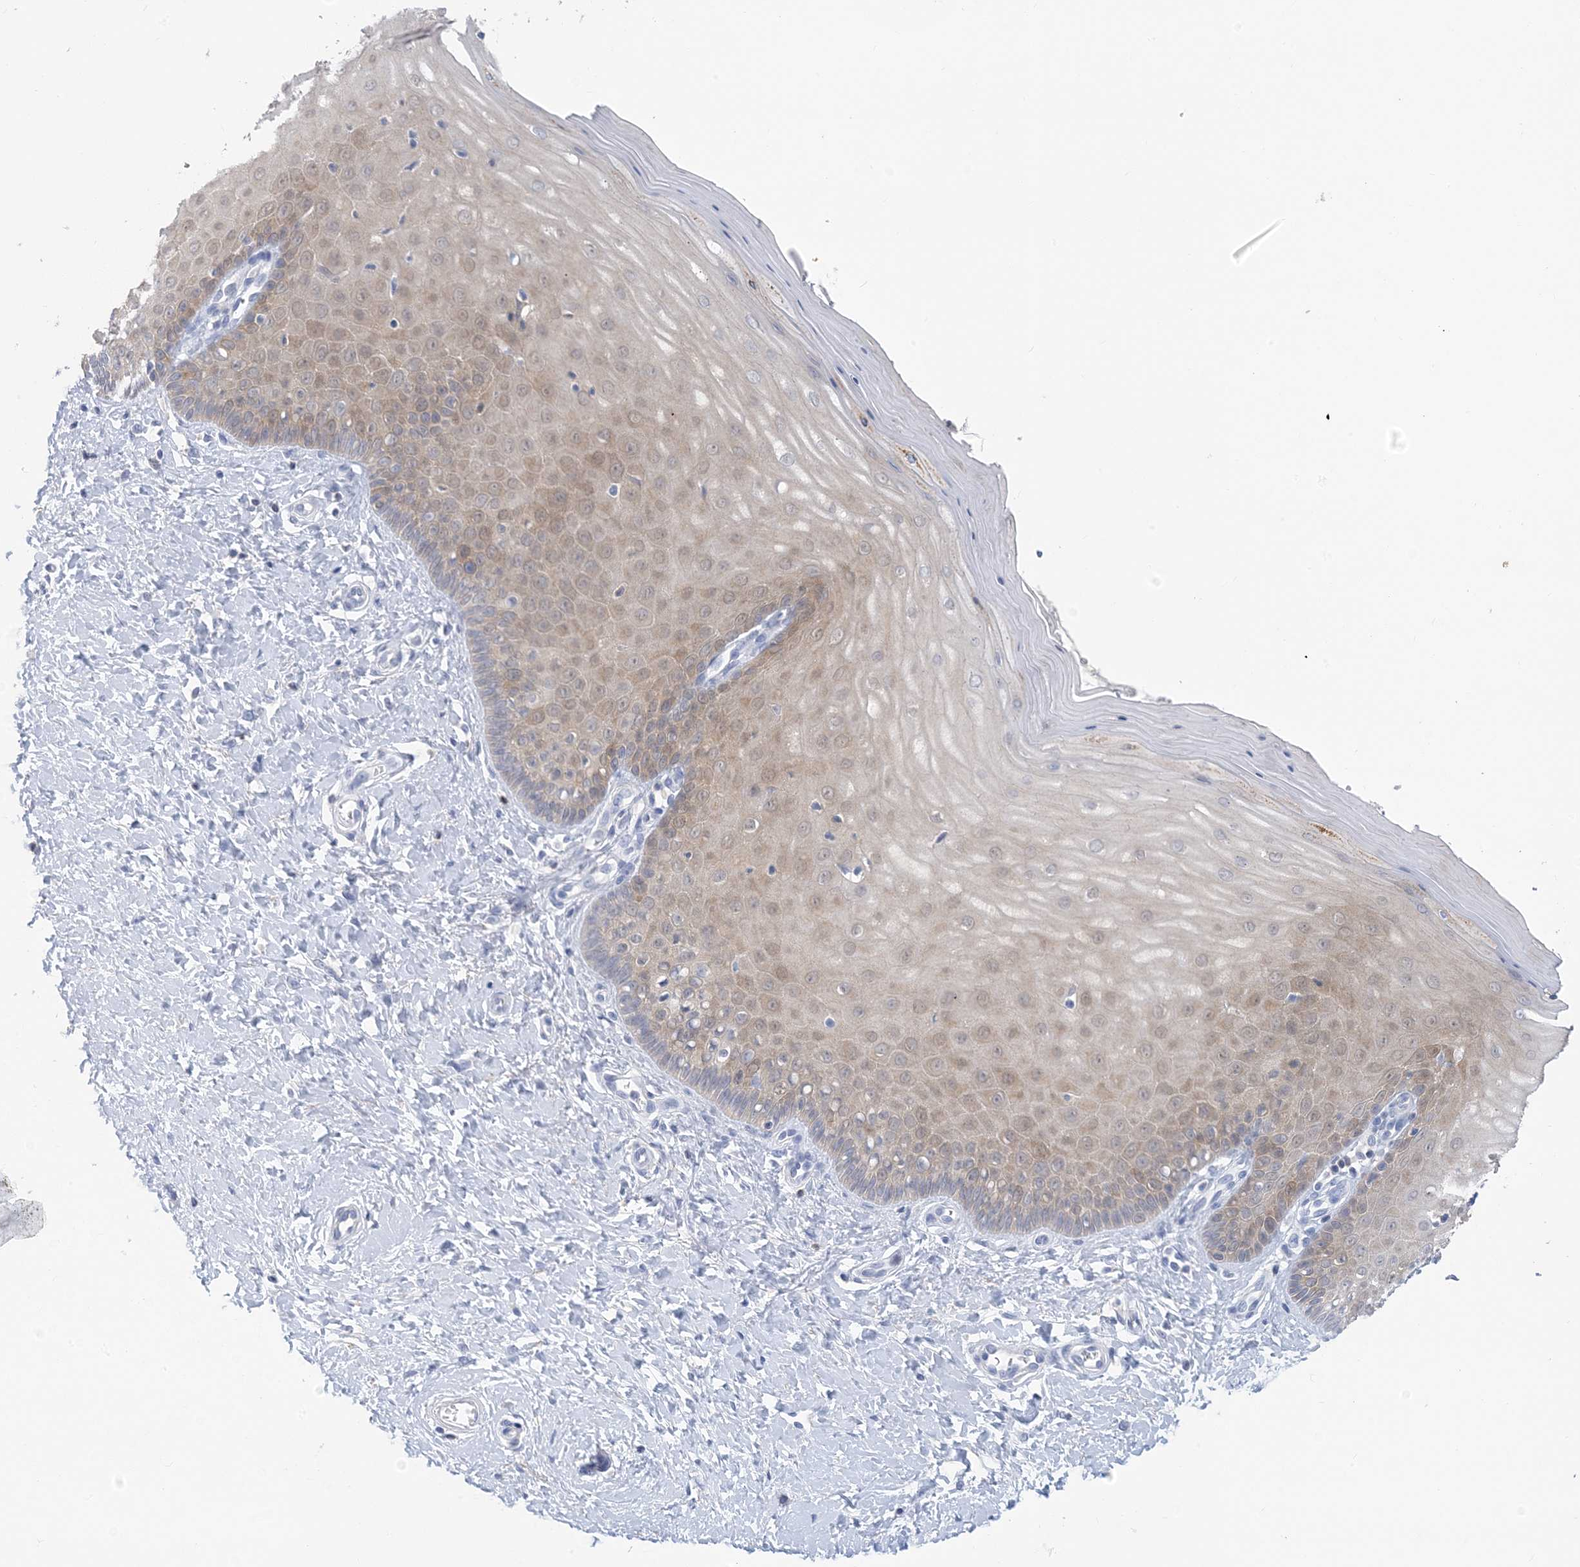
{"staining": {"intensity": "negative", "quantity": "none", "location": "none"}, "tissue": "cervix", "cell_type": "Glandular cells", "image_type": "normal", "snomed": [{"axis": "morphology", "description": "Normal tissue, NOS"}, {"axis": "topography", "description": "Cervix"}], "caption": "Cervix stained for a protein using IHC displays no positivity glandular cells.", "gene": "SH3YL1", "patient": {"sex": "female", "age": 55}}